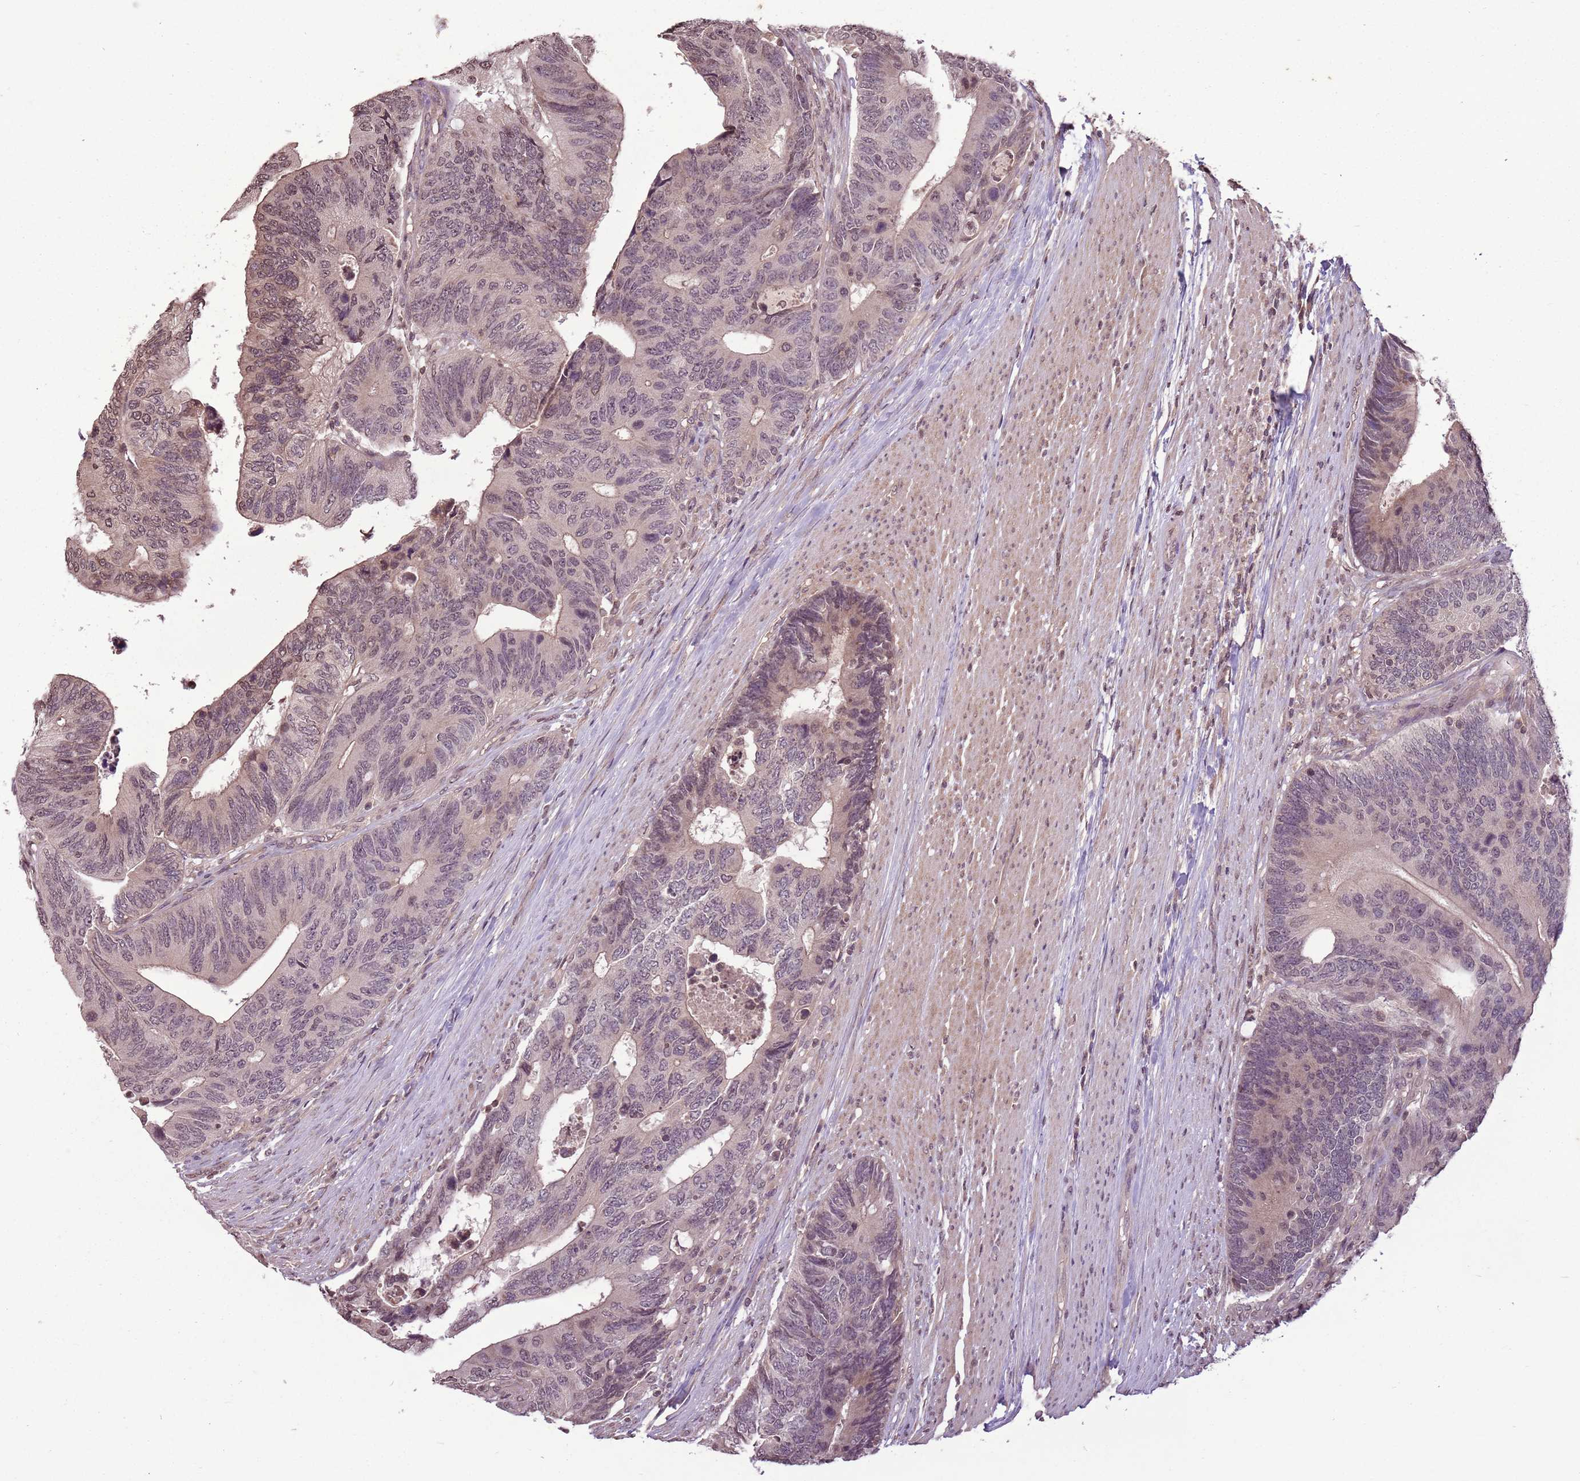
{"staining": {"intensity": "weak", "quantity": "<25%", "location": "cytoplasmic/membranous,nuclear"}, "tissue": "colorectal cancer", "cell_type": "Tumor cells", "image_type": "cancer", "snomed": [{"axis": "morphology", "description": "Adenocarcinoma, NOS"}, {"axis": "topography", "description": "Colon"}], "caption": "IHC of human adenocarcinoma (colorectal) reveals no staining in tumor cells. (DAB (3,3'-diaminobenzidine) immunohistochemistry, high magnification).", "gene": "CAPN9", "patient": {"sex": "male", "age": 87}}